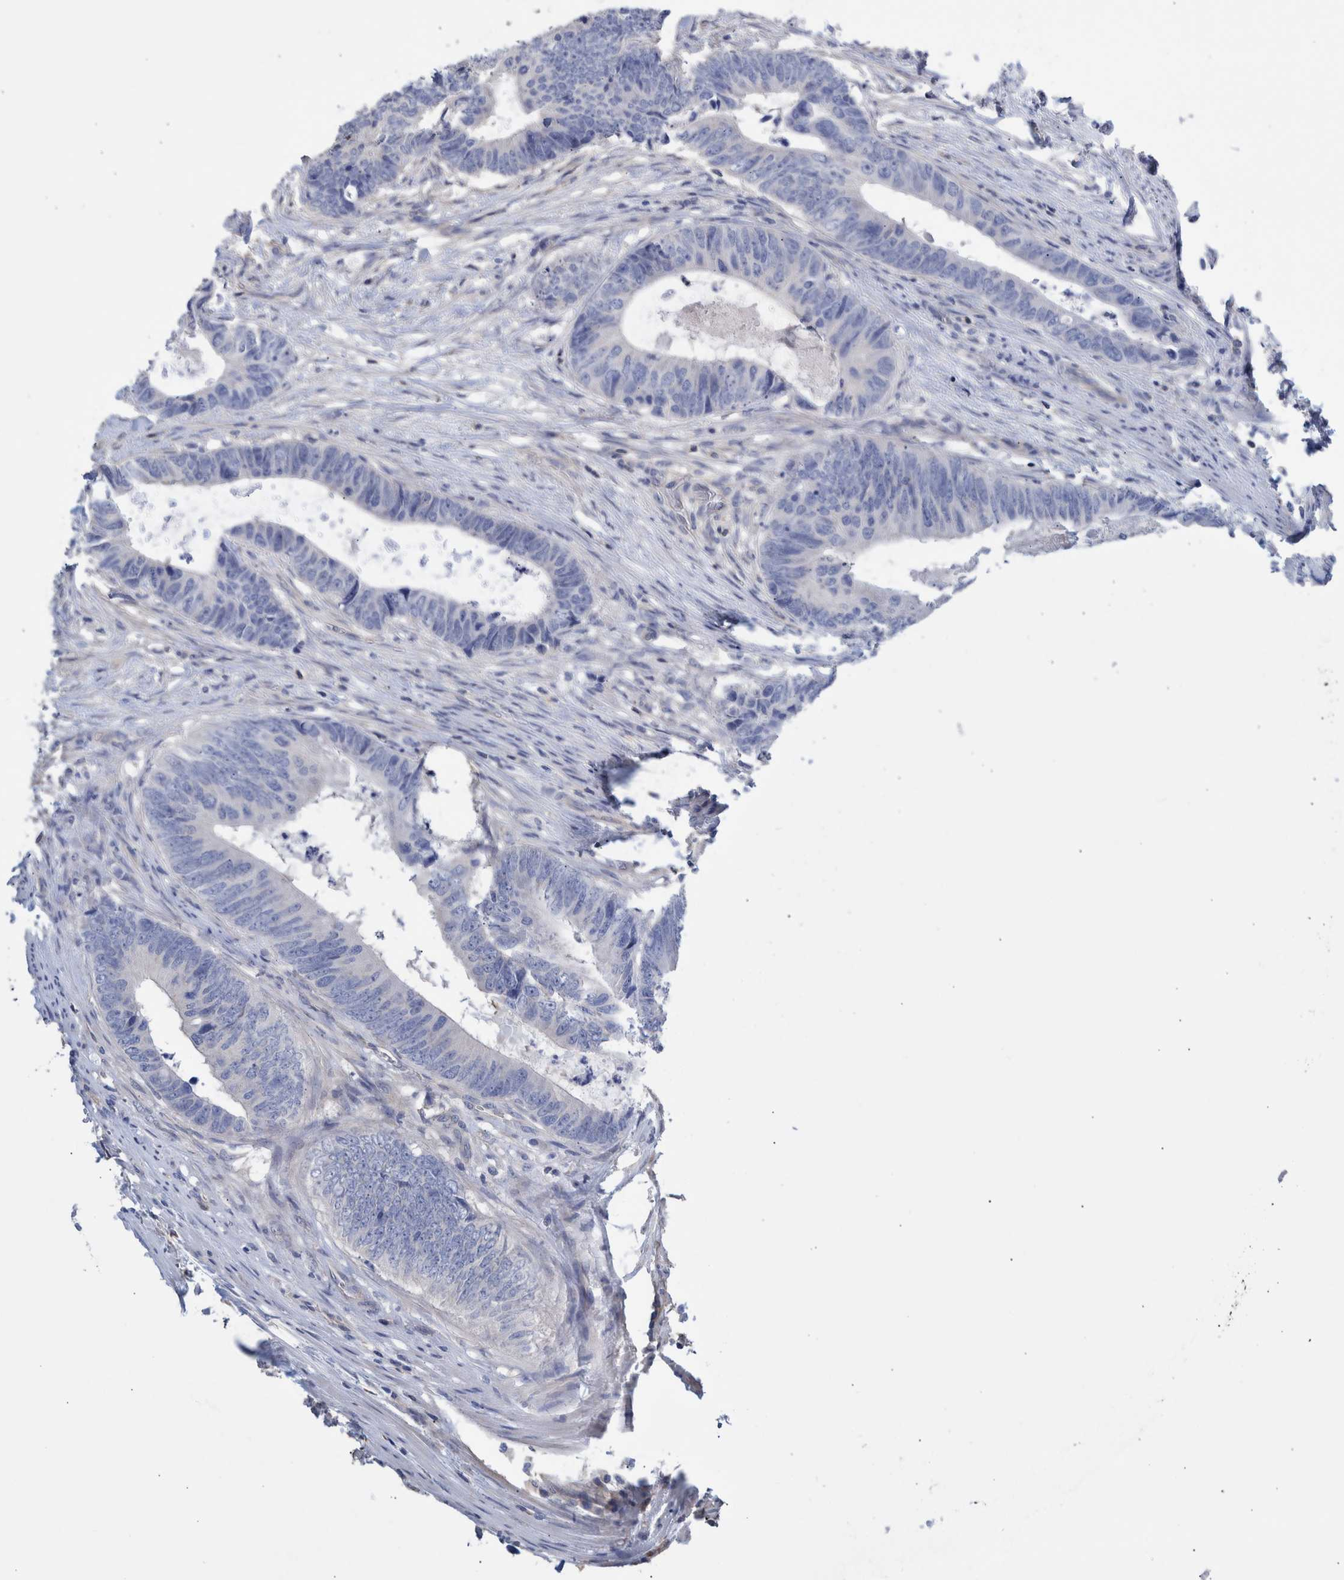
{"staining": {"intensity": "negative", "quantity": "none", "location": "none"}, "tissue": "colorectal cancer", "cell_type": "Tumor cells", "image_type": "cancer", "snomed": [{"axis": "morphology", "description": "Adenocarcinoma, NOS"}, {"axis": "topography", "description": "Colon"}], "caption": "The immunohistochemistry (IHC) photomicrograph has no significant expression in tumor cells of colorectal adenocarcinoma tissue.", "gene": "PPP3CC", "patient": {"sex": "male", "age": 56}}